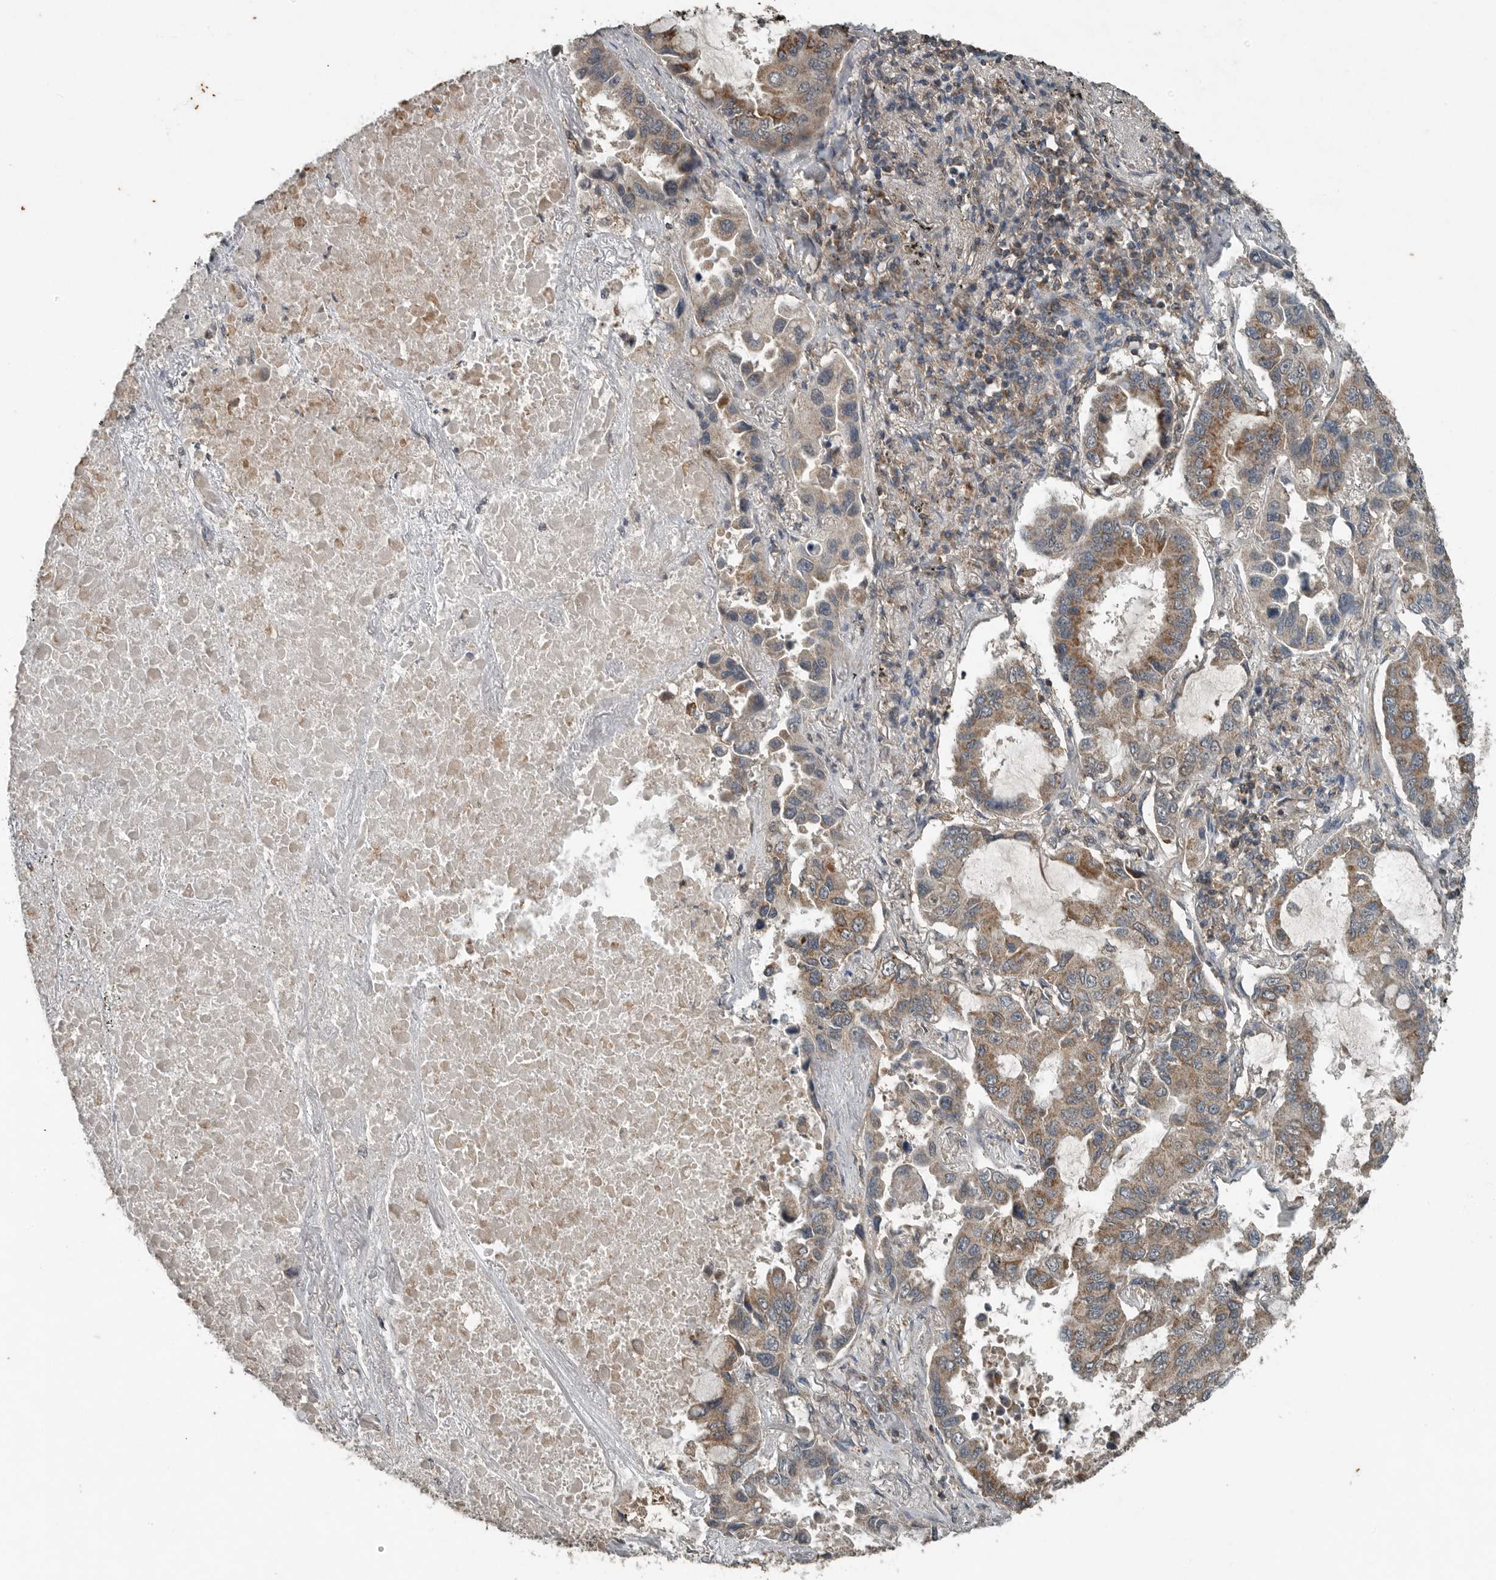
{"staining": {"intensity": "moderate", "quantity": ">75%", "location": "cytoplasmic/membranous"}, "tissue": "lung cancer", "cell_type": "Tumor cells", "image_type": "cancer", "snomed": [{"axis": "morphology", "description": "Adenocarcinoma, NOS"}, {"axis": "topography", "description": "Lung"}], "caption": "Immunohistochemical staining of adenocarcinoma (lung) displays medium levels of moderate cytoplasmic/membranous positivity in approximately >75% of tumor cells.", "gene": "IL6ST", "patient": {"sex": "male", "age": 64}}